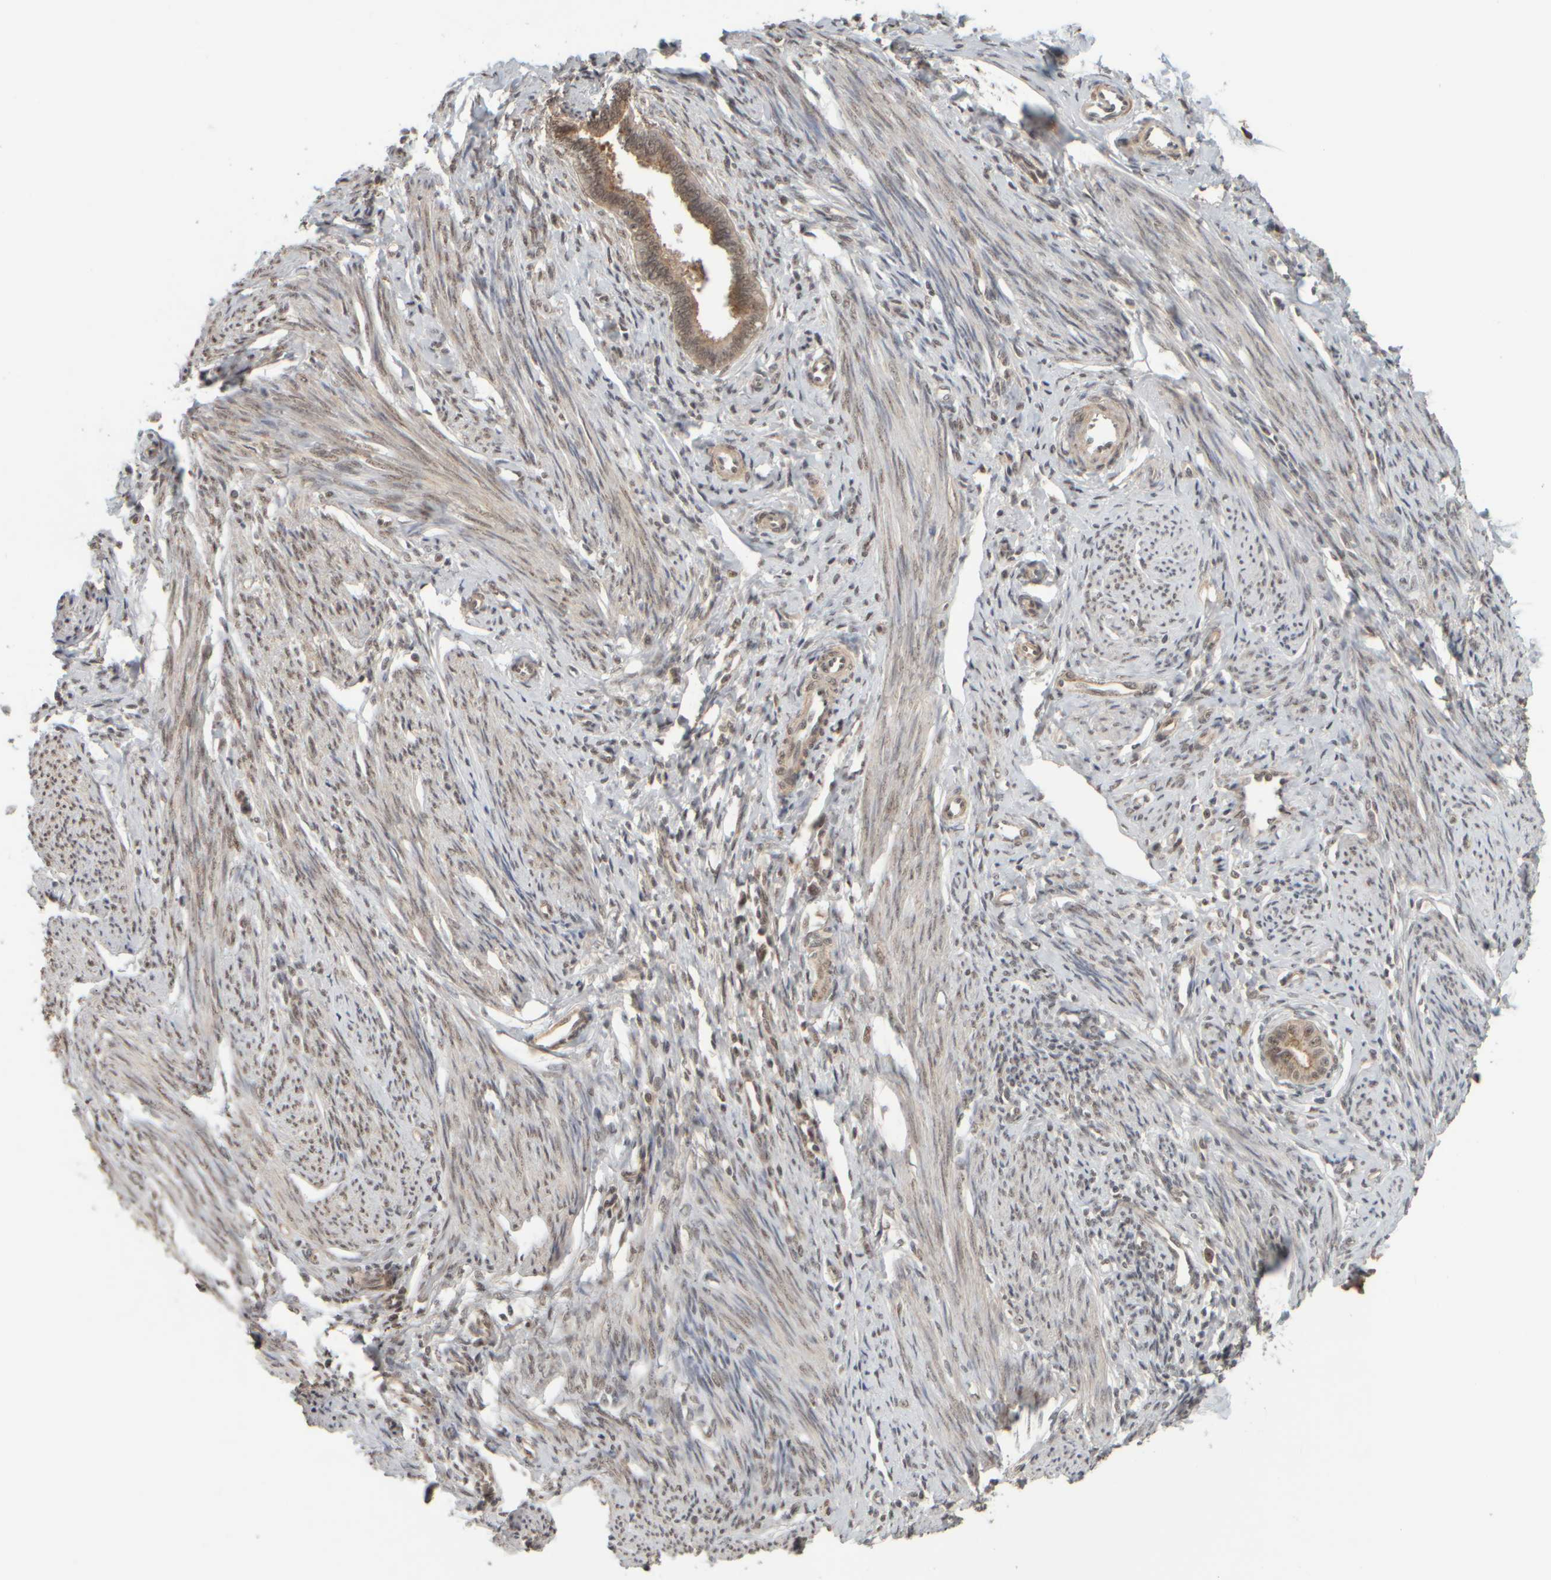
{"staining": {"intensity": "moderate", "quantity": "25%-75%", "location": "cytoplasmic/membranous"}, "tissue": "endometrium", "cell_type": "Cells in endometrial stroma", "image_type": "normal", "snomed": [{"axis": "morphology", "description": "Normal tissue, NOS"}, {"axis": "topography", "description": "Endometrium"}], "caption": "This histopathology image shows normal endometrium stained with immunohistochemistry (IHC) to label a protein in brown. The cytoplasmic/membranous of cells in endometrial stroma show moderate positivity for the protein. Nuclei are counter-stained blue.", "gene": "SYNRG", "patient": {"sex": "female", "age": 56}}